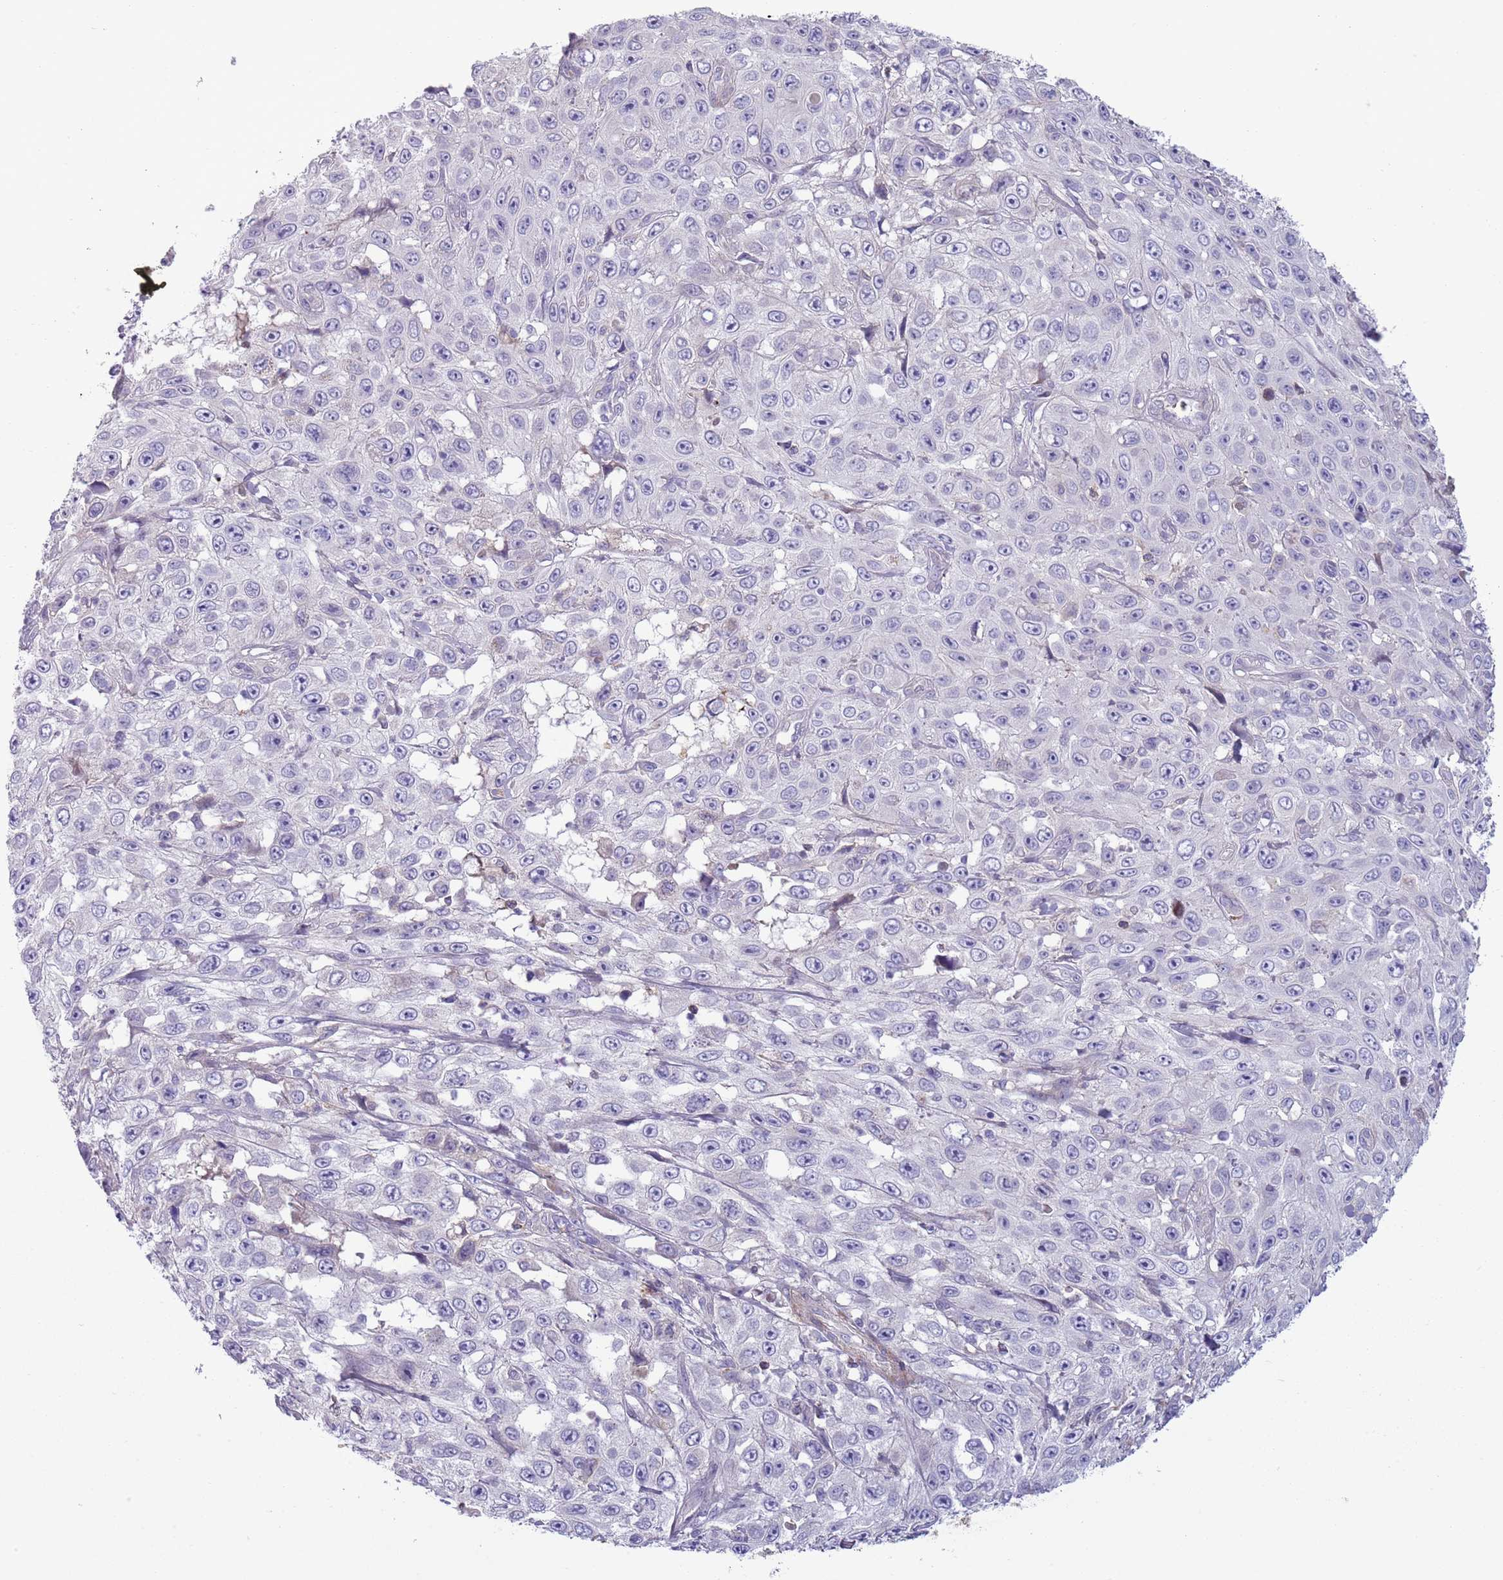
{"staining": {"intensity": "negative", "quantity": "none", "location": "none"}, "tissue": "skin cancer", "cell_type": "Tumor cells", "image_type": "cancer", "snomed": [{"axis": "morphology", "description": "Squamous cell carcinoma, NOS"}, {"axis": "topography", "description": "Skin"}], "caption": "There is no significant expression in tumor cells of skin squamous cell carcinoma. (DAB (3,3'-diaminobenzidine) immunohistochemistry (IHC) visualized using brightfield microscopy, high magnification).", "gene": "TINAGL1", "patient": {"sex": "male", "age": 82}}